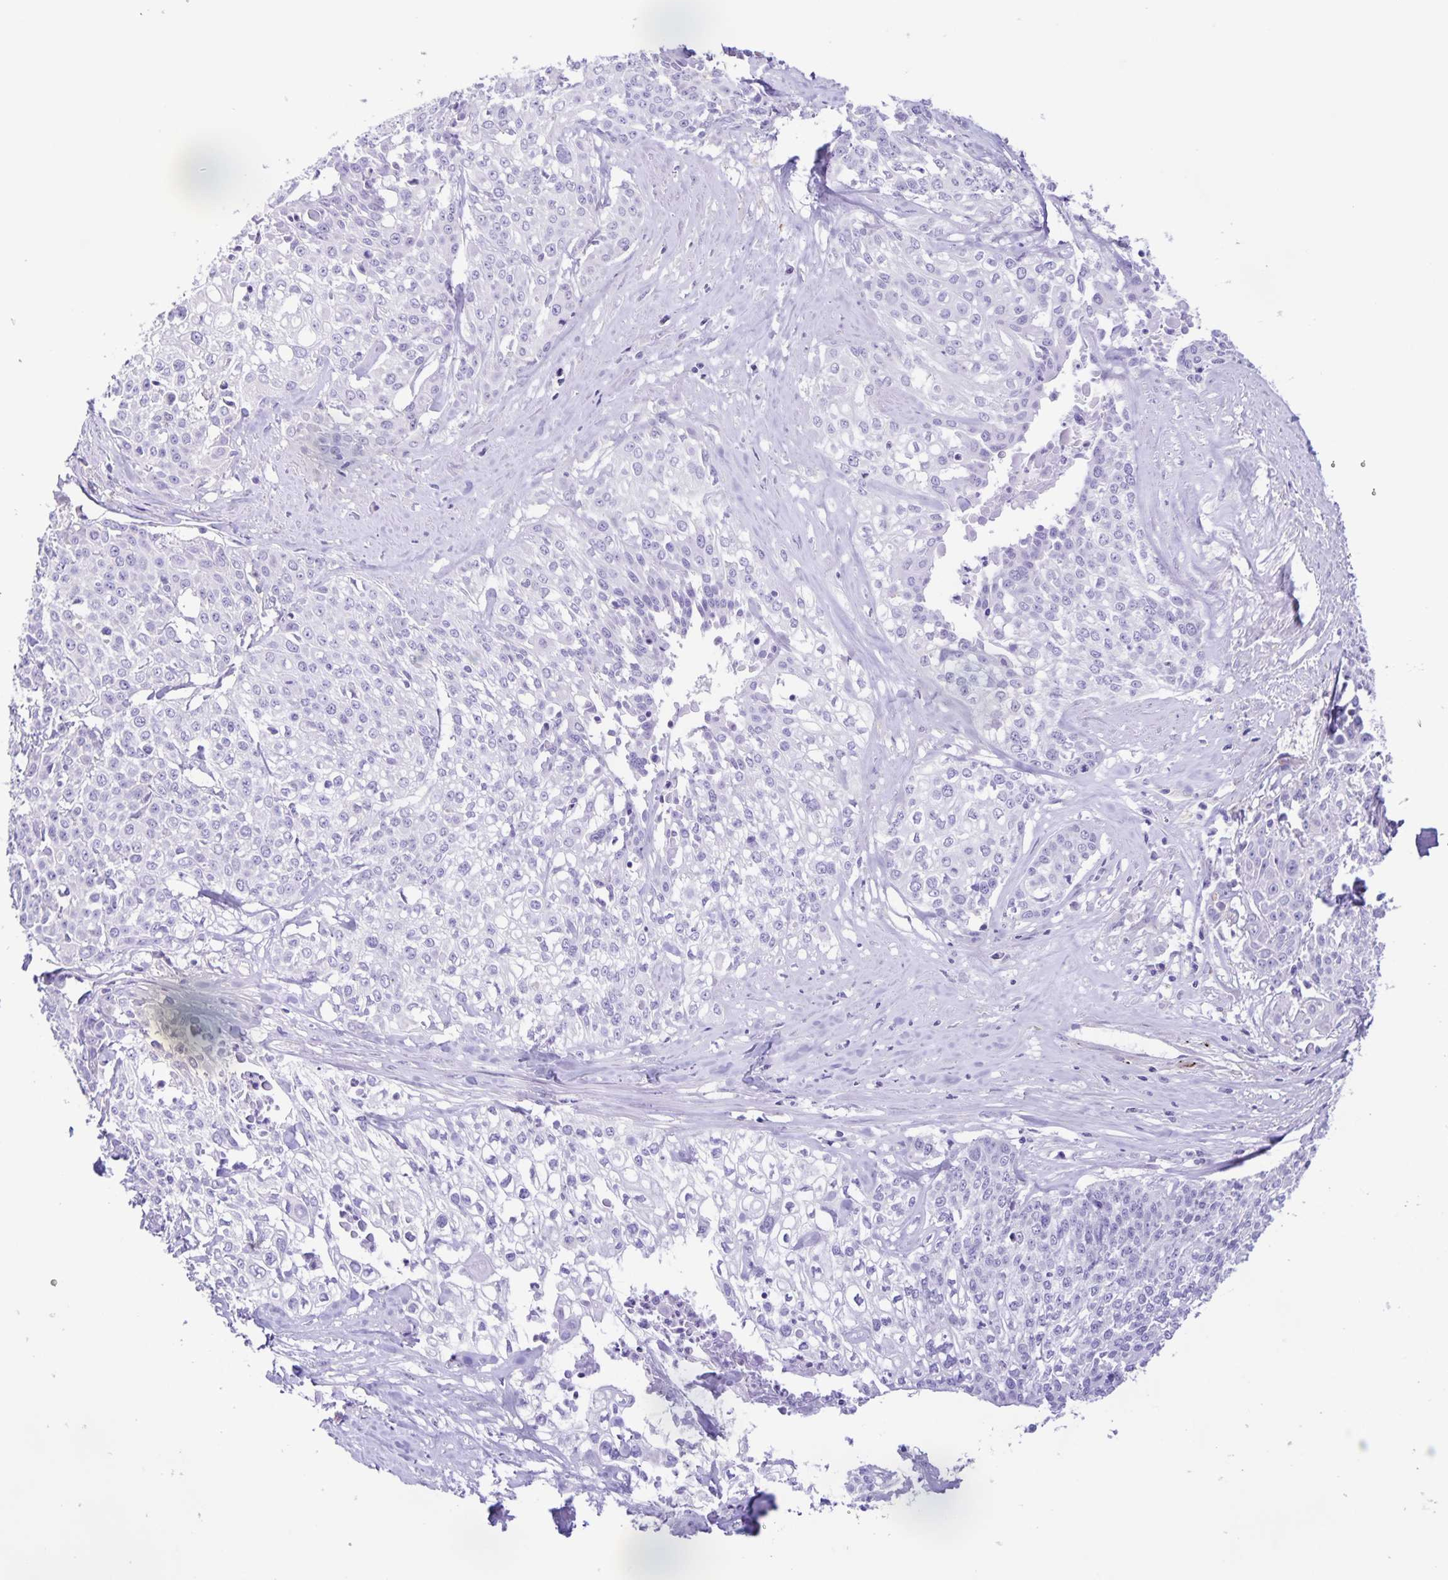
{"staining": {"intensity": "negative", "quantity": "none", "location": "none"}, "tissue": "cervical cancer", "cell_type": "Tumor cells", "image_type": "cancer", "snomed": [{"axis": "morphology", "description": "Squamous cell carcinoma, NOS"}, {"axis": "topography", "description": "Cervix"}], "caption": "Tumor cells show no significant staining in cervical squamous cell carcinoma.", "gene": "BOLL", "patient": {"sex": "female", "age": 39}}